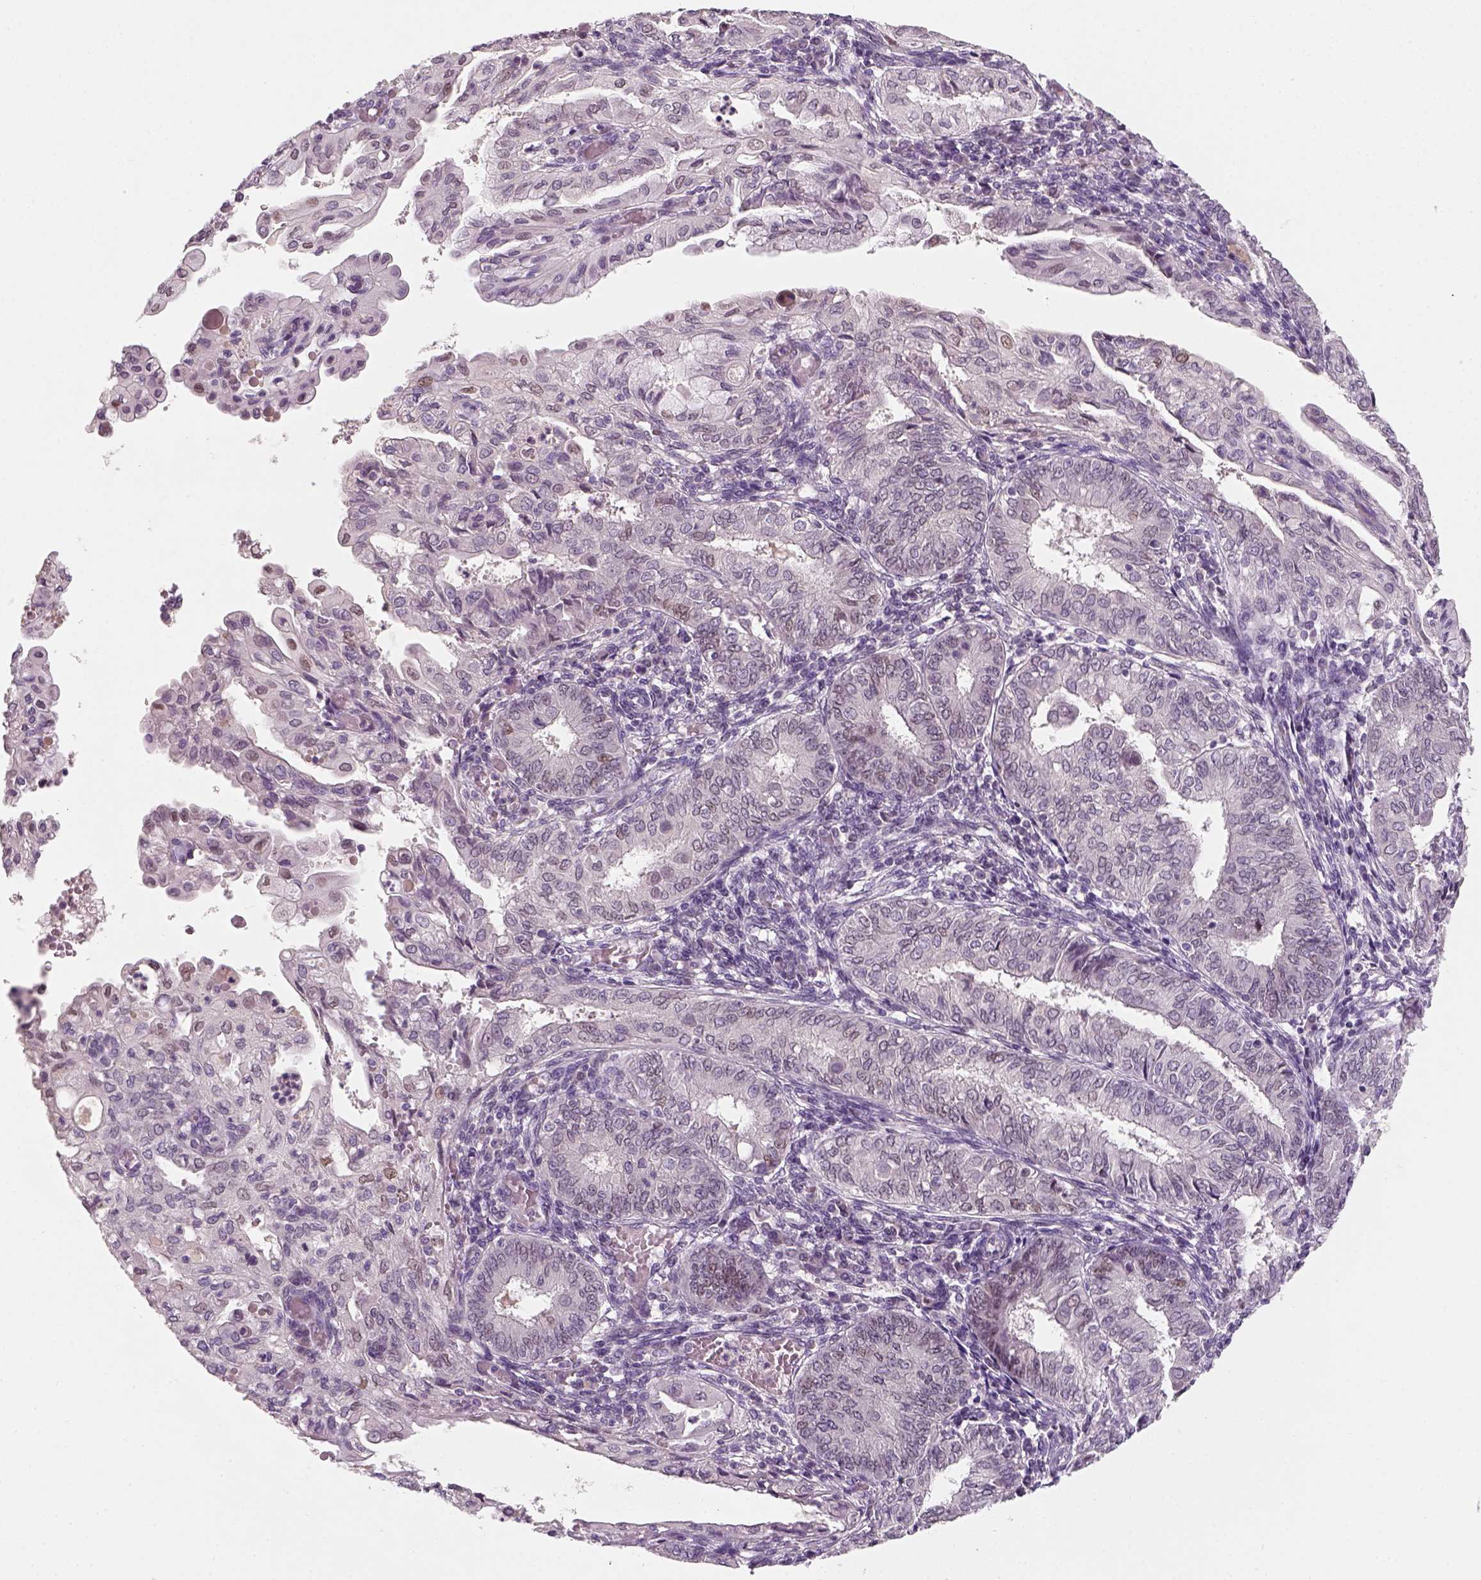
{"staining": {"intensity": "negative", "quantity": "none", "location": "none"}, "tissue": "endometrial cancer", "cell_type": "Tumor cells", "image_type": "cancer", "snomed": [{"axis": "morphology", "description": "Adenocarcinoma, NOS"}, {"axis": "topography", "description": "Endometrium"}], "caption": "IHC of human adenocarcinoma (endometrial) shows no positivity in tumor cells.", "gene": "TP53", "patient": {"sex": "female", "age": 68}}